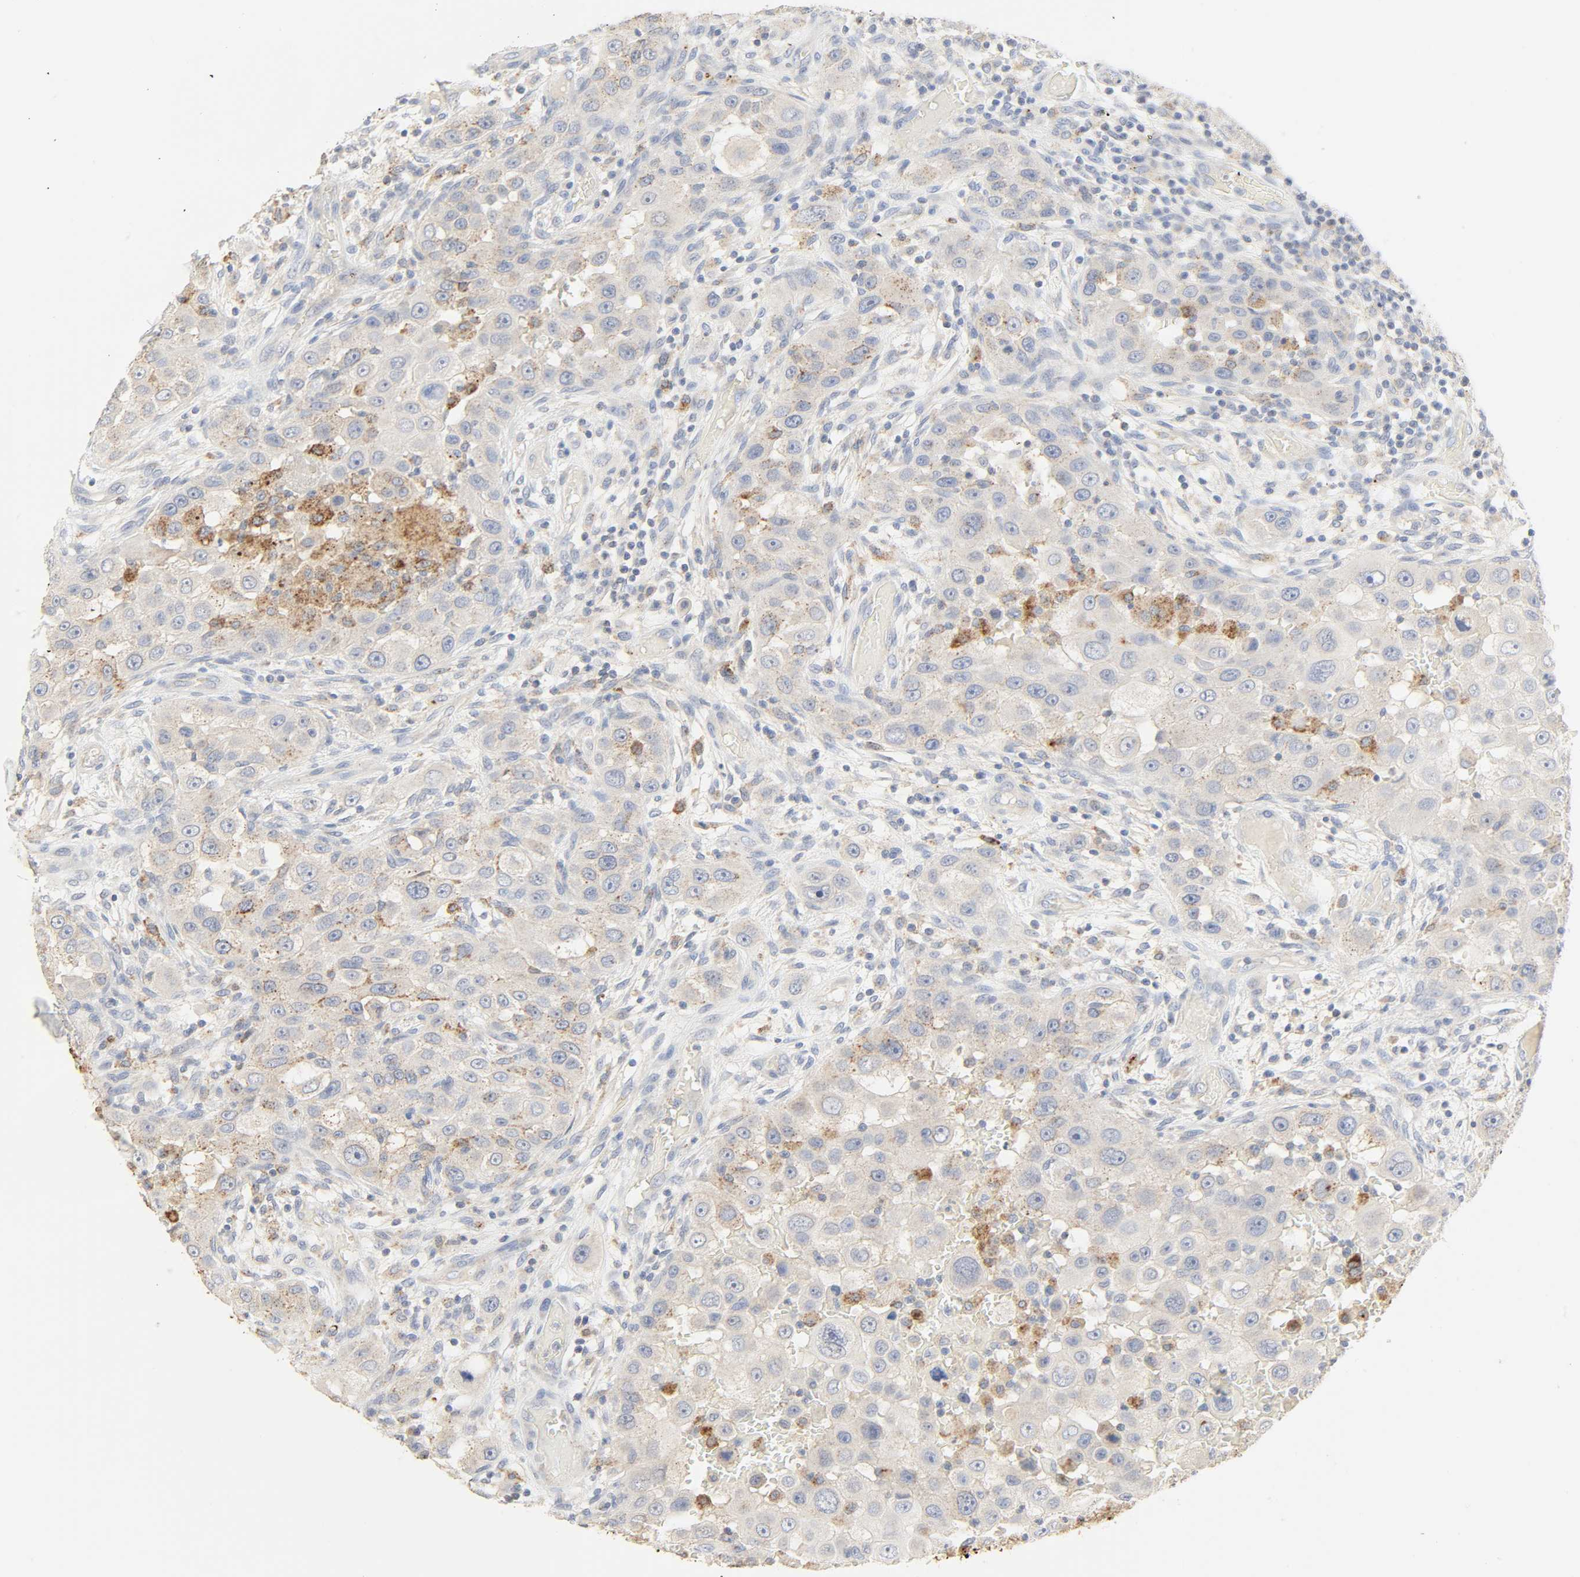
{"staining": {"intensity": "negative", "quantity": "none", "location": "none"}, "tissue": "head and neck cancer", "cell_type": "Tumor cells", "image_type": "cancer", "snomed": [{"axis": "morphology", "description": "Carcinoma, NOS"}, {"axis": "topography", "description": "Head-Neck"}], "caption": "Protein analysis of head and neck cancer shows no significant staining in tumor cells.", "gene": "CAMK2A", "patient": {"sex": "male", "age": 87}}